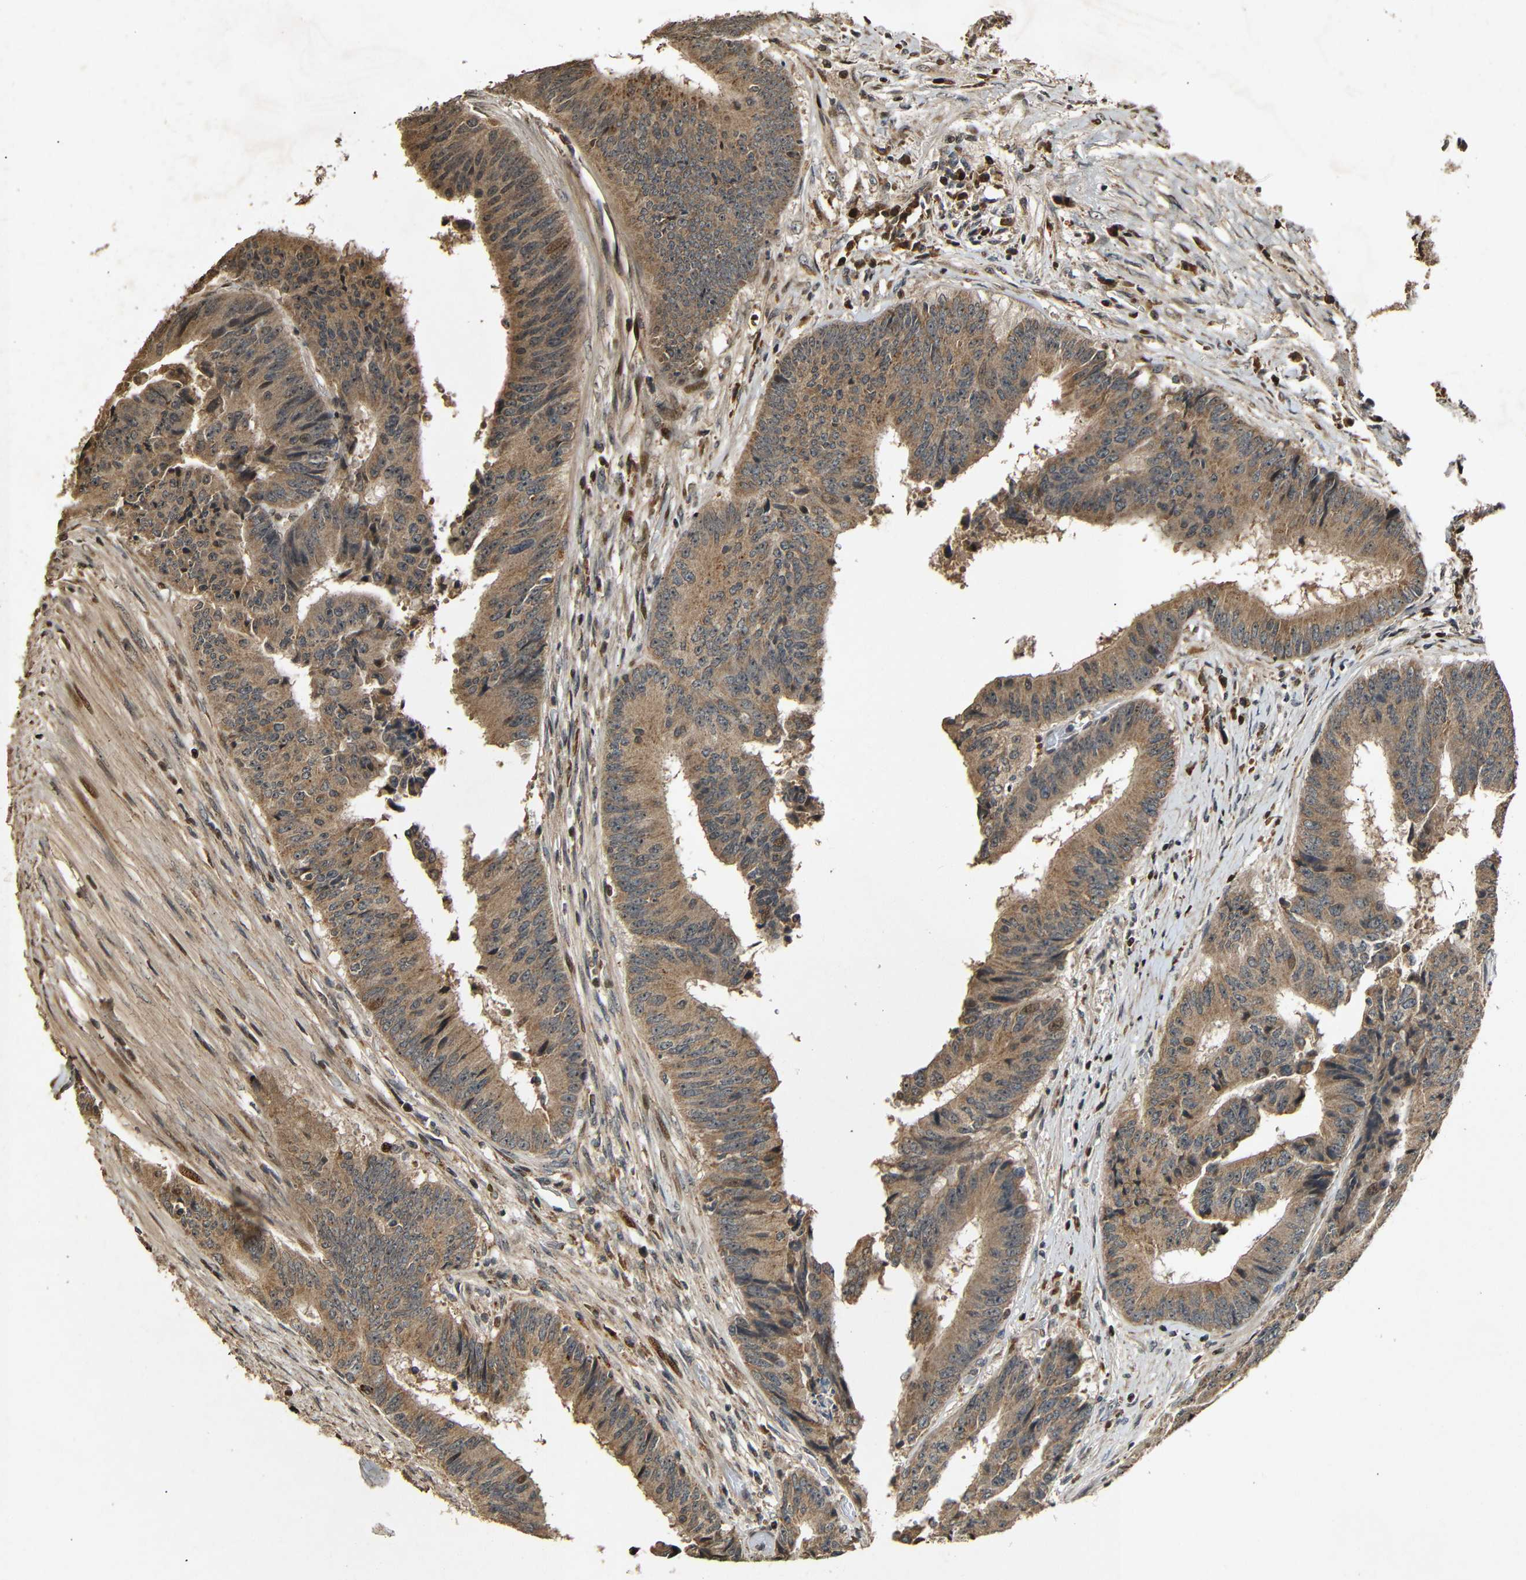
{"staining": {"intensity": "moderate", "quantity": ">75%", "location": "cytoplasmic/membranous"}, "tissue": "colorectal cancer", "cell_type": "Tumor cells", "image_type": "cancer", "snomed": [{"axis": "morphology", "description": "Adenocarcinoma, NOS"}, {"axis": "topography", "description": "Rectum"}], "caption": "IHC micrograph of neoplastic tissue: human colorectal adenocarcinoma stained using IHC shows medium levels of moderate protein expression localized specifically in the cytoplasmic/membranous of tumor cells, appearing as a cytoplasmic/membranous brown color.", "gene": "KAZALD1", "patient": {"sex": "male", "age": 72}}